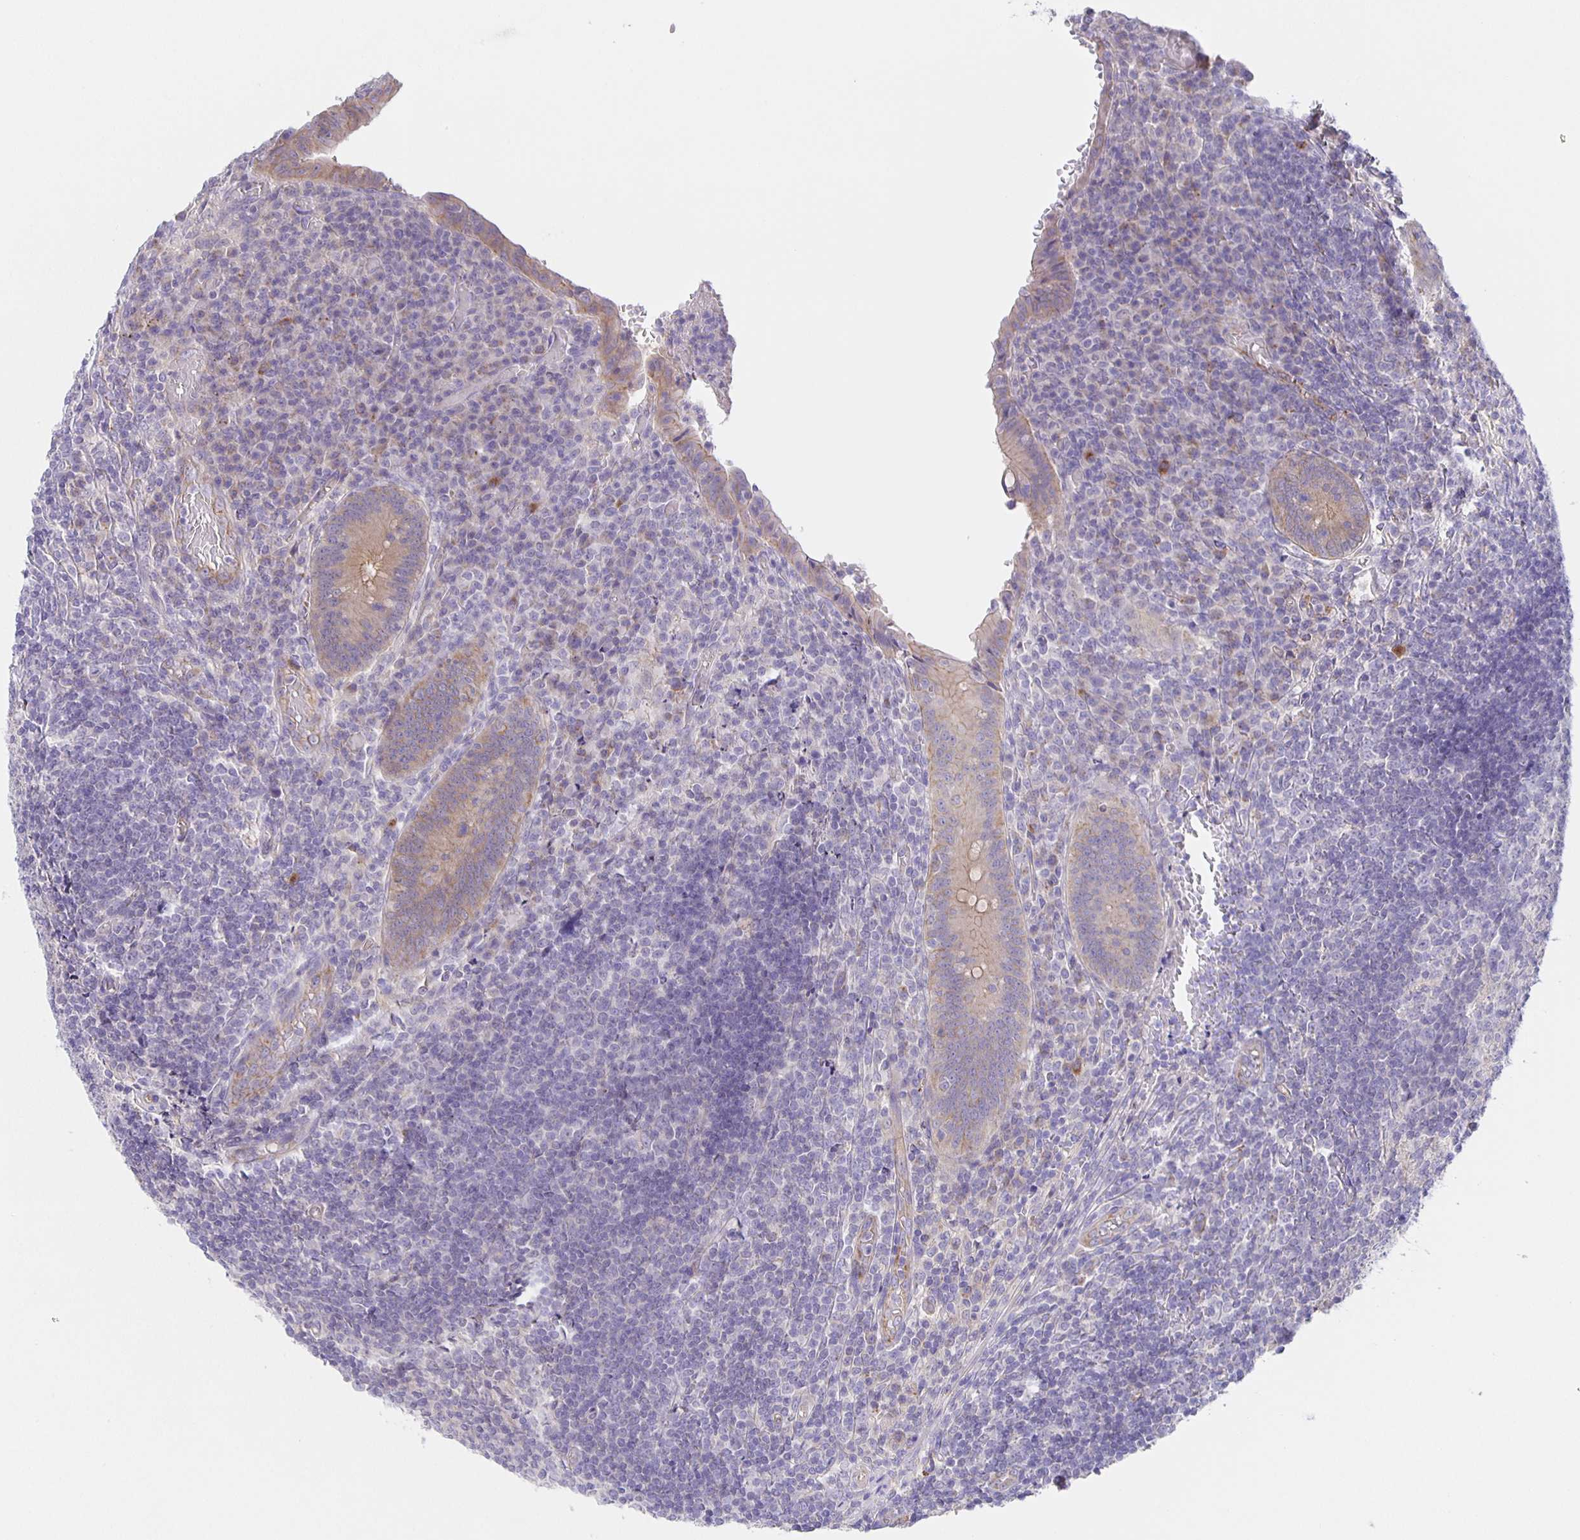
{"staining": {"intensity": "moderate", "quantity": "25%-75%", "location": "cytoplasmic/membranous"}, "tissue": "appendix", "cell_type": "Glandular cells", "image_type": "normal", "snomed": [{"axis": "morphology", "description": "Normal tissue, NOS"}, {"axis": "topography", "description": "Appendix"}], "caption": "The immunohistochemical stain highlights moderate cytoplasmic/membranous expression in glandular cells of unremarkable appendix.", "gene": "JMJD4", "patient": {"sex": "male", "age": 18}}